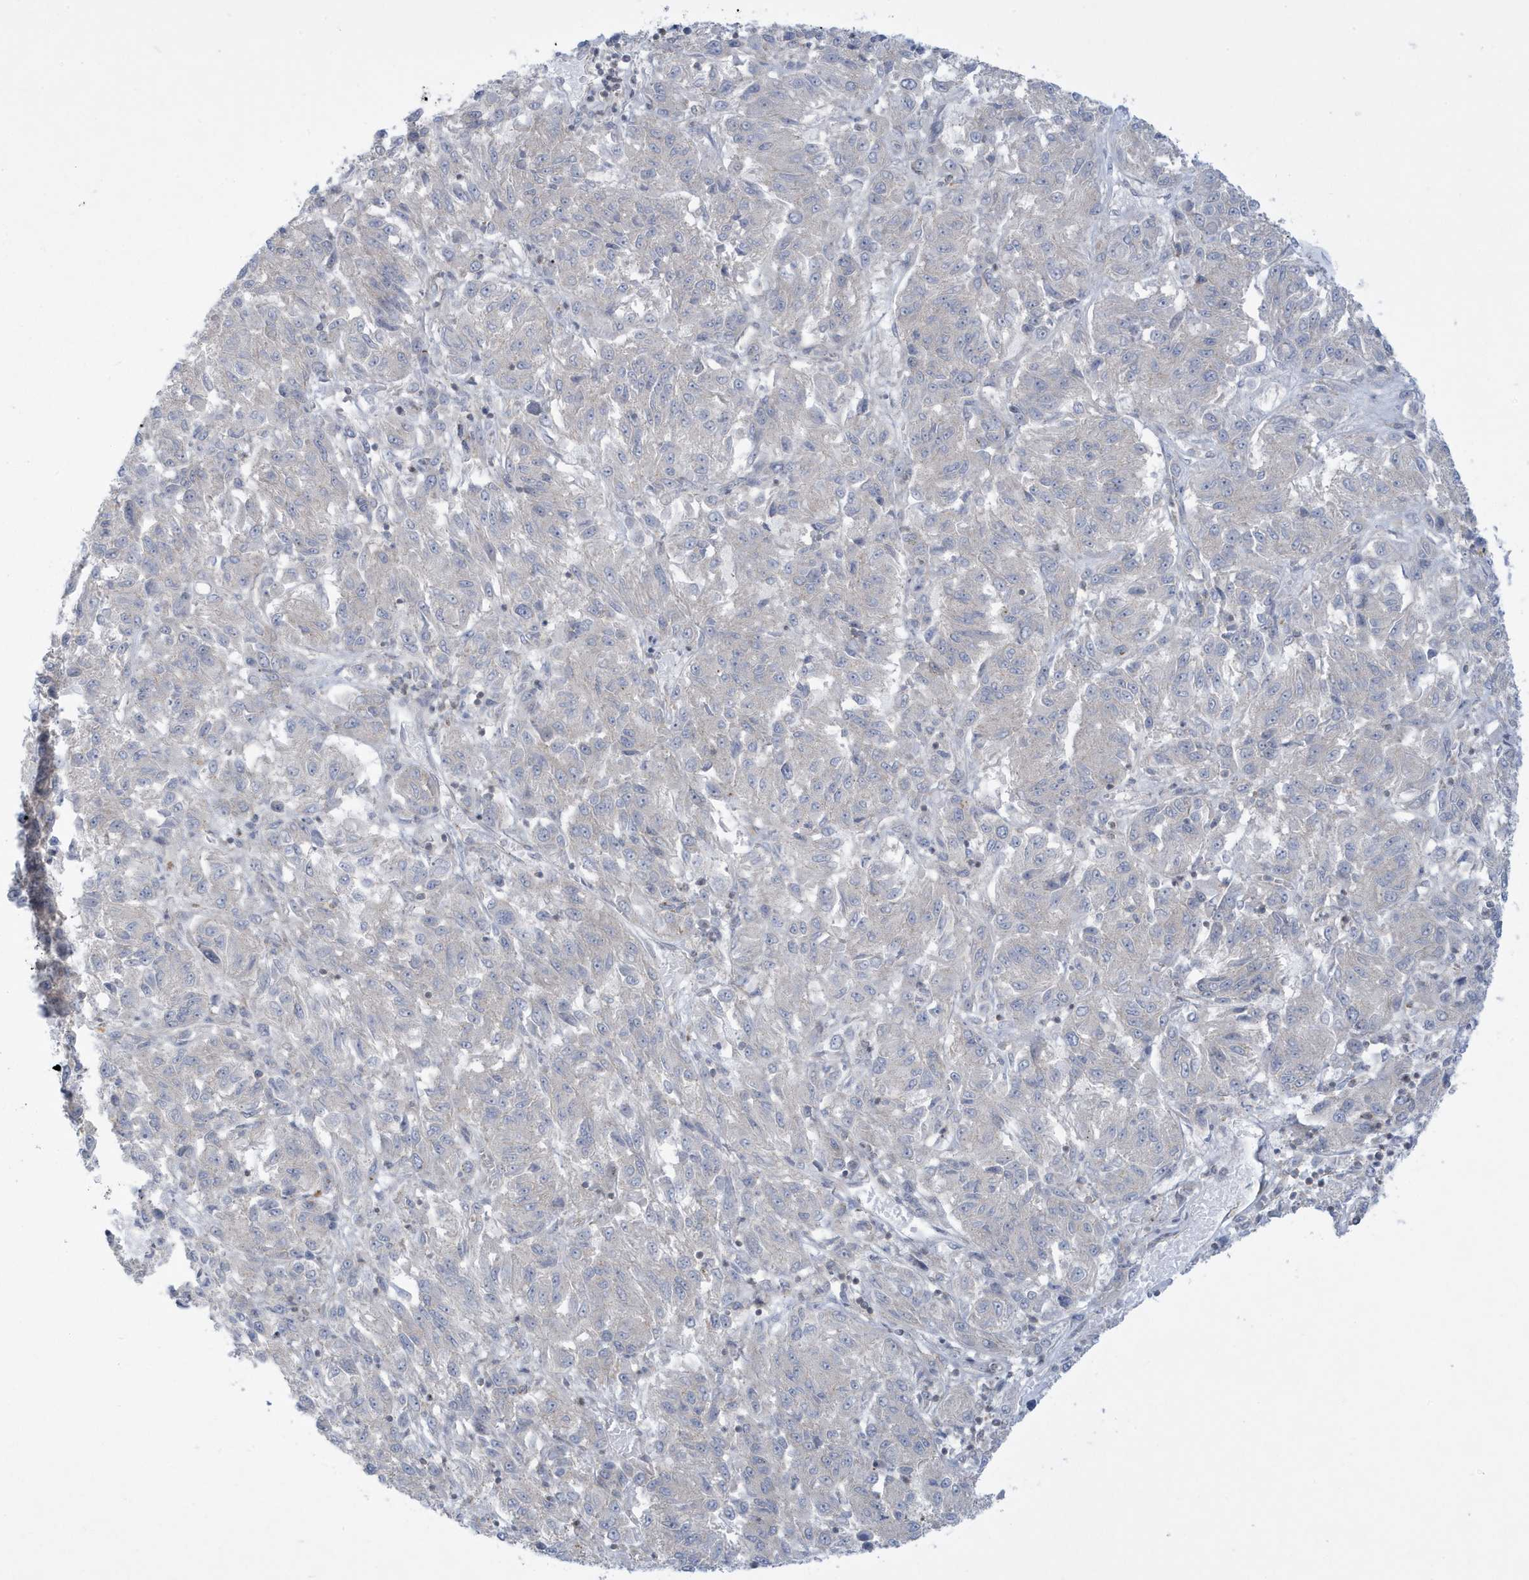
{"staining": {"intensity": "negative", "quantity": "none", "location": "none"}, "tissue": "melanoma", "cell_type": "Tumor cells", "image_type": "cancer", "snomed": [{"axis": "morphology", "description": "Malignant melanoma, Metastatic site"}, {"axis": "topography", "description": "Lung"}], "caption": "IHC micrograph of malignant melanoma (metastatic site) stained for a protein (brown), which exhibits no staining in tumor cells.", "gene": "SLAMF9", "patient": {"sex": "male", "age": 64}}